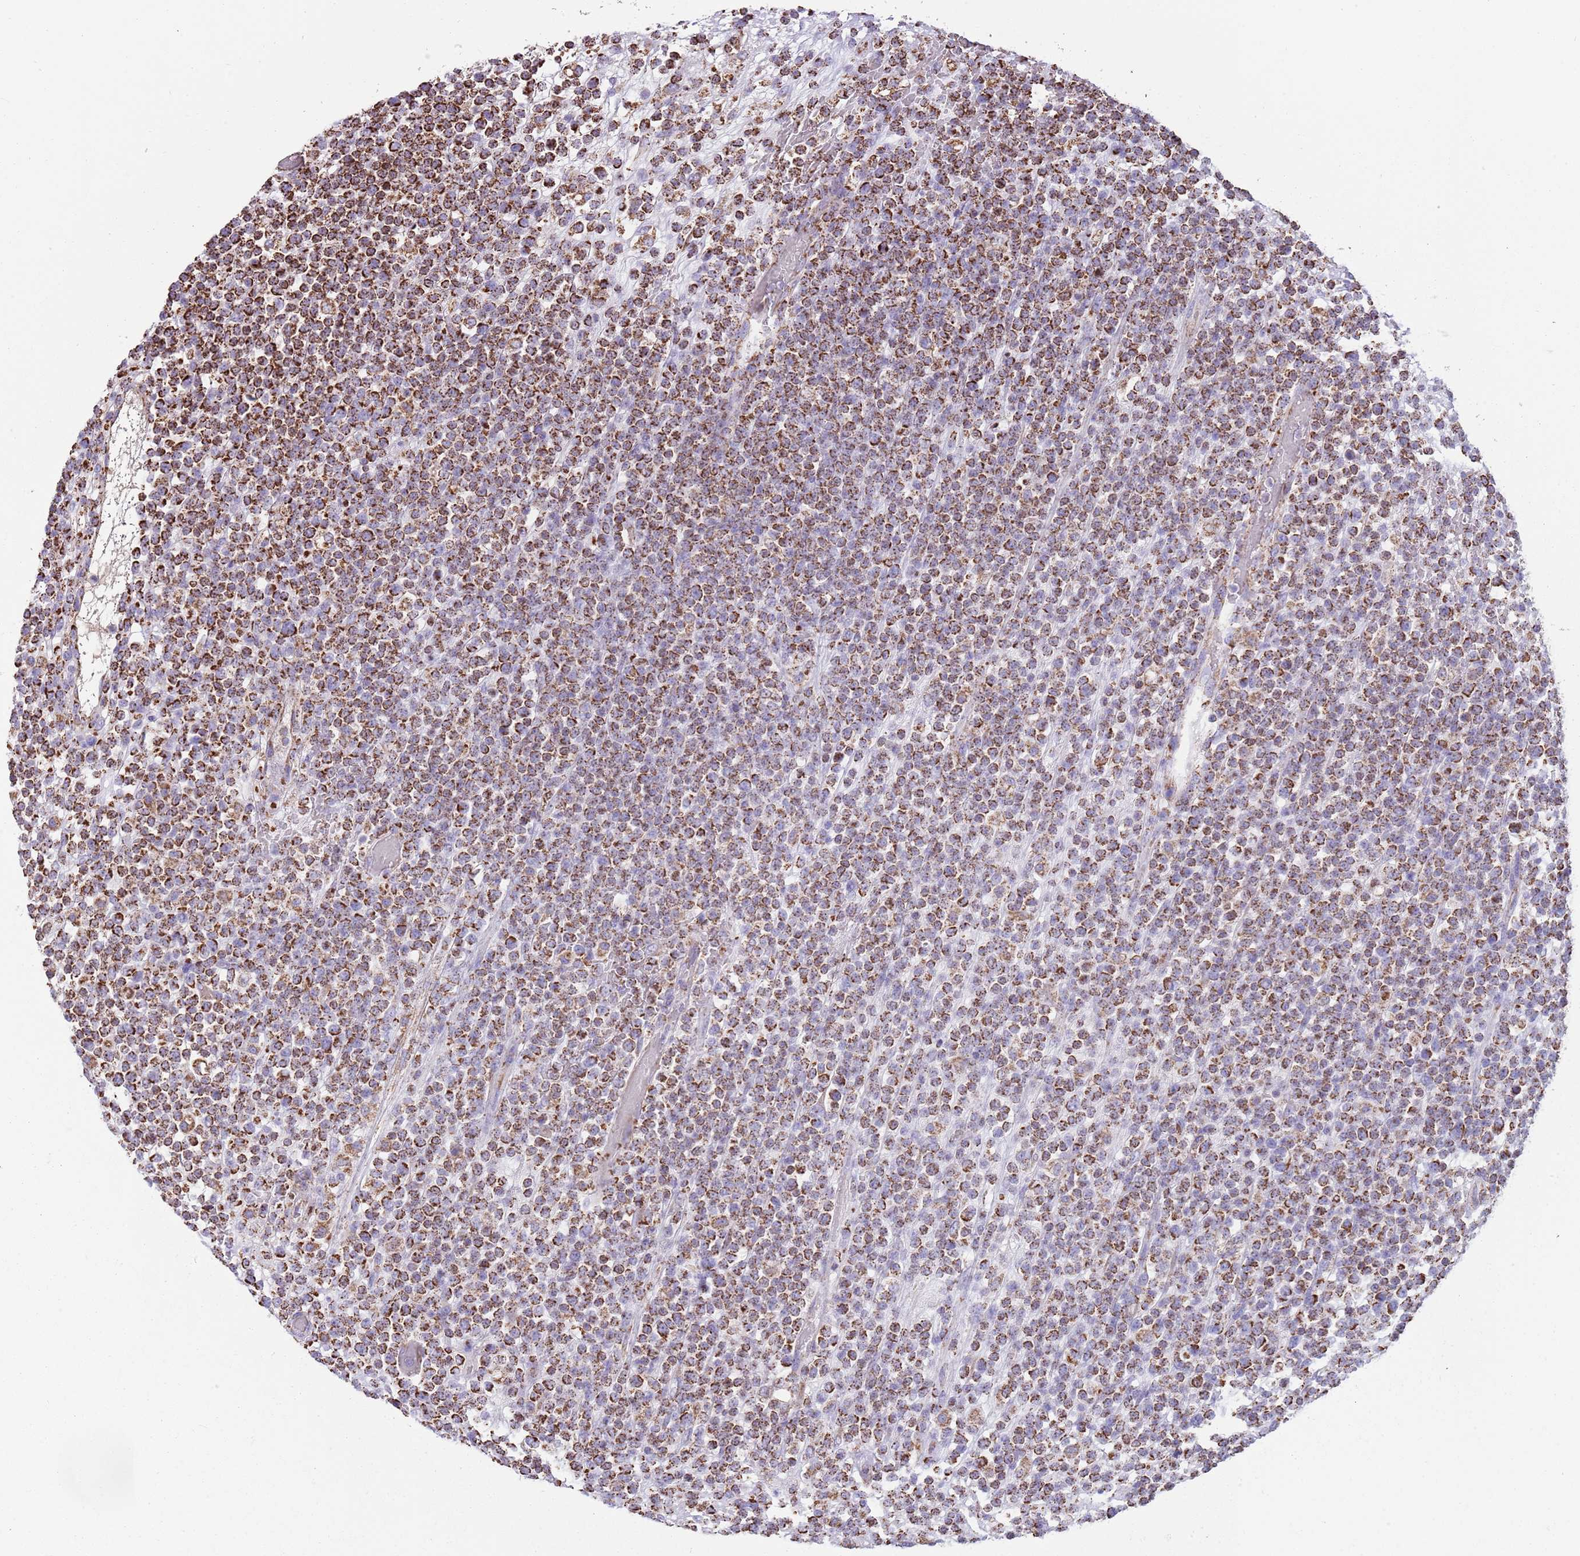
{"staining": {"intensity": "strong", "quantity": ">75%", "location": "cytoplasmic/membranous"}, "tissue": "lymphoma", "cell_type": "Tumor cells", "image_type": "cancer", "snomed": [{"axis": "morphology", "description": "Malignant lymphoma, non-Hodgkin's type, High grade"}, {"axis": "topography", "description": "Colon"}], "caption": "Lymphoma stained with DAB immunohistochemistry shows high levels of strong cytoplasmic/membranous expression in approximately >75% of tumor cells. Ihc stains the protein in brown and the nuclei are stained blue.", "gene": "TTLL1", "patient": {"sex": "female", "age": 53}}